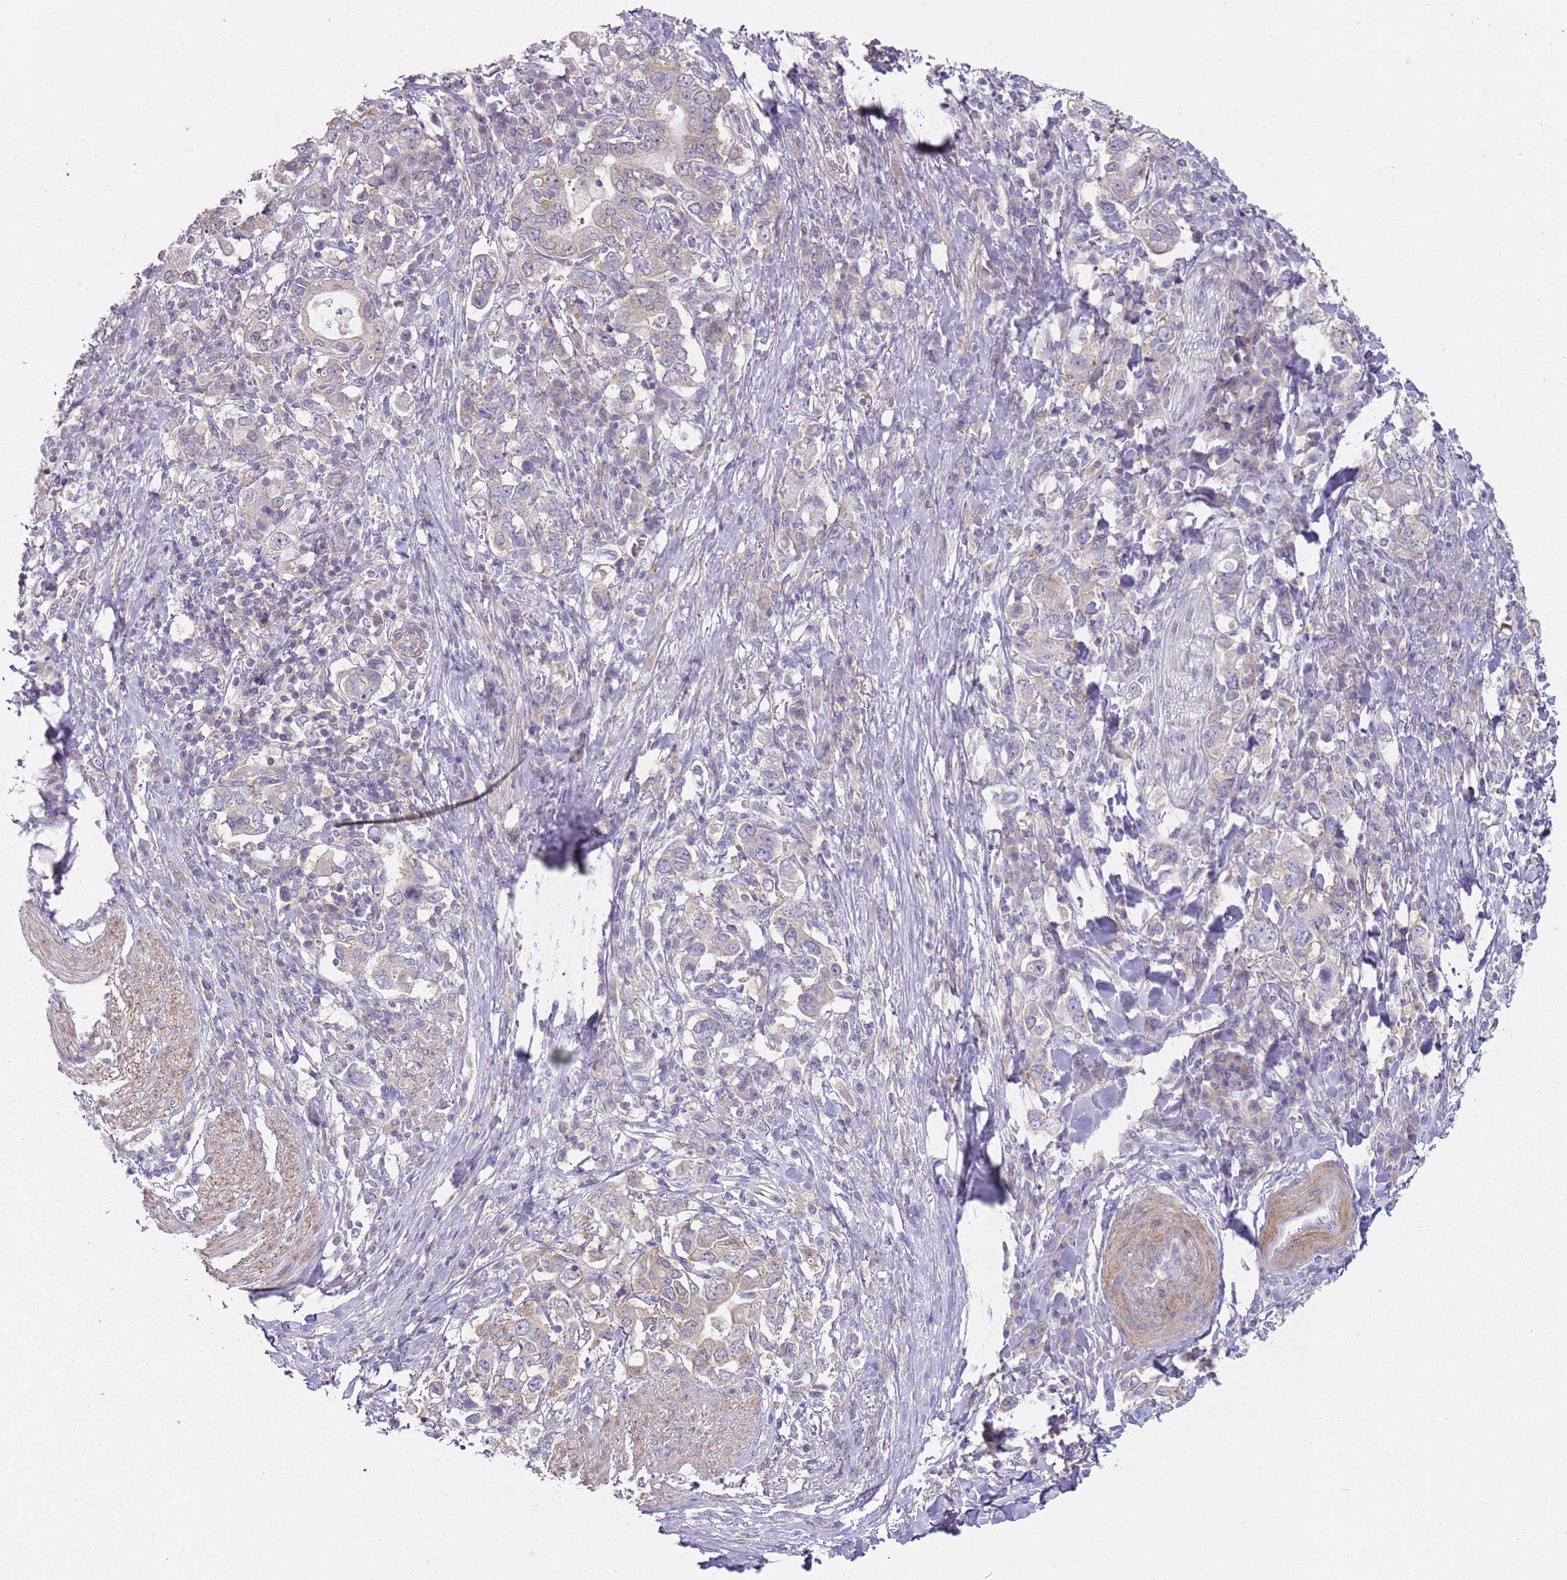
{"staining": {"intensity": "negative", "quantity": "none", "location": "none"}, "tissue": "stomach cancer", "cell_type": "Tumor cells", "image_type": "cancer", "snomed": [{"axis": "morphology", "description": "Adenocarcinoma, NOS"}, {"axis": "topography", "description": "Stomach, upper"}, {"axis": "topography", "description": "Stomach"}], "caption": "Tumor cells show no significant protein positivity in adenocarcinoma (stomach). The staining is performed using DAB brown chromogen with nuclei counter-stained in using hematoxylin.", "gene": "SLC26A6", "patient": {"sex": "male", "age": 62}}